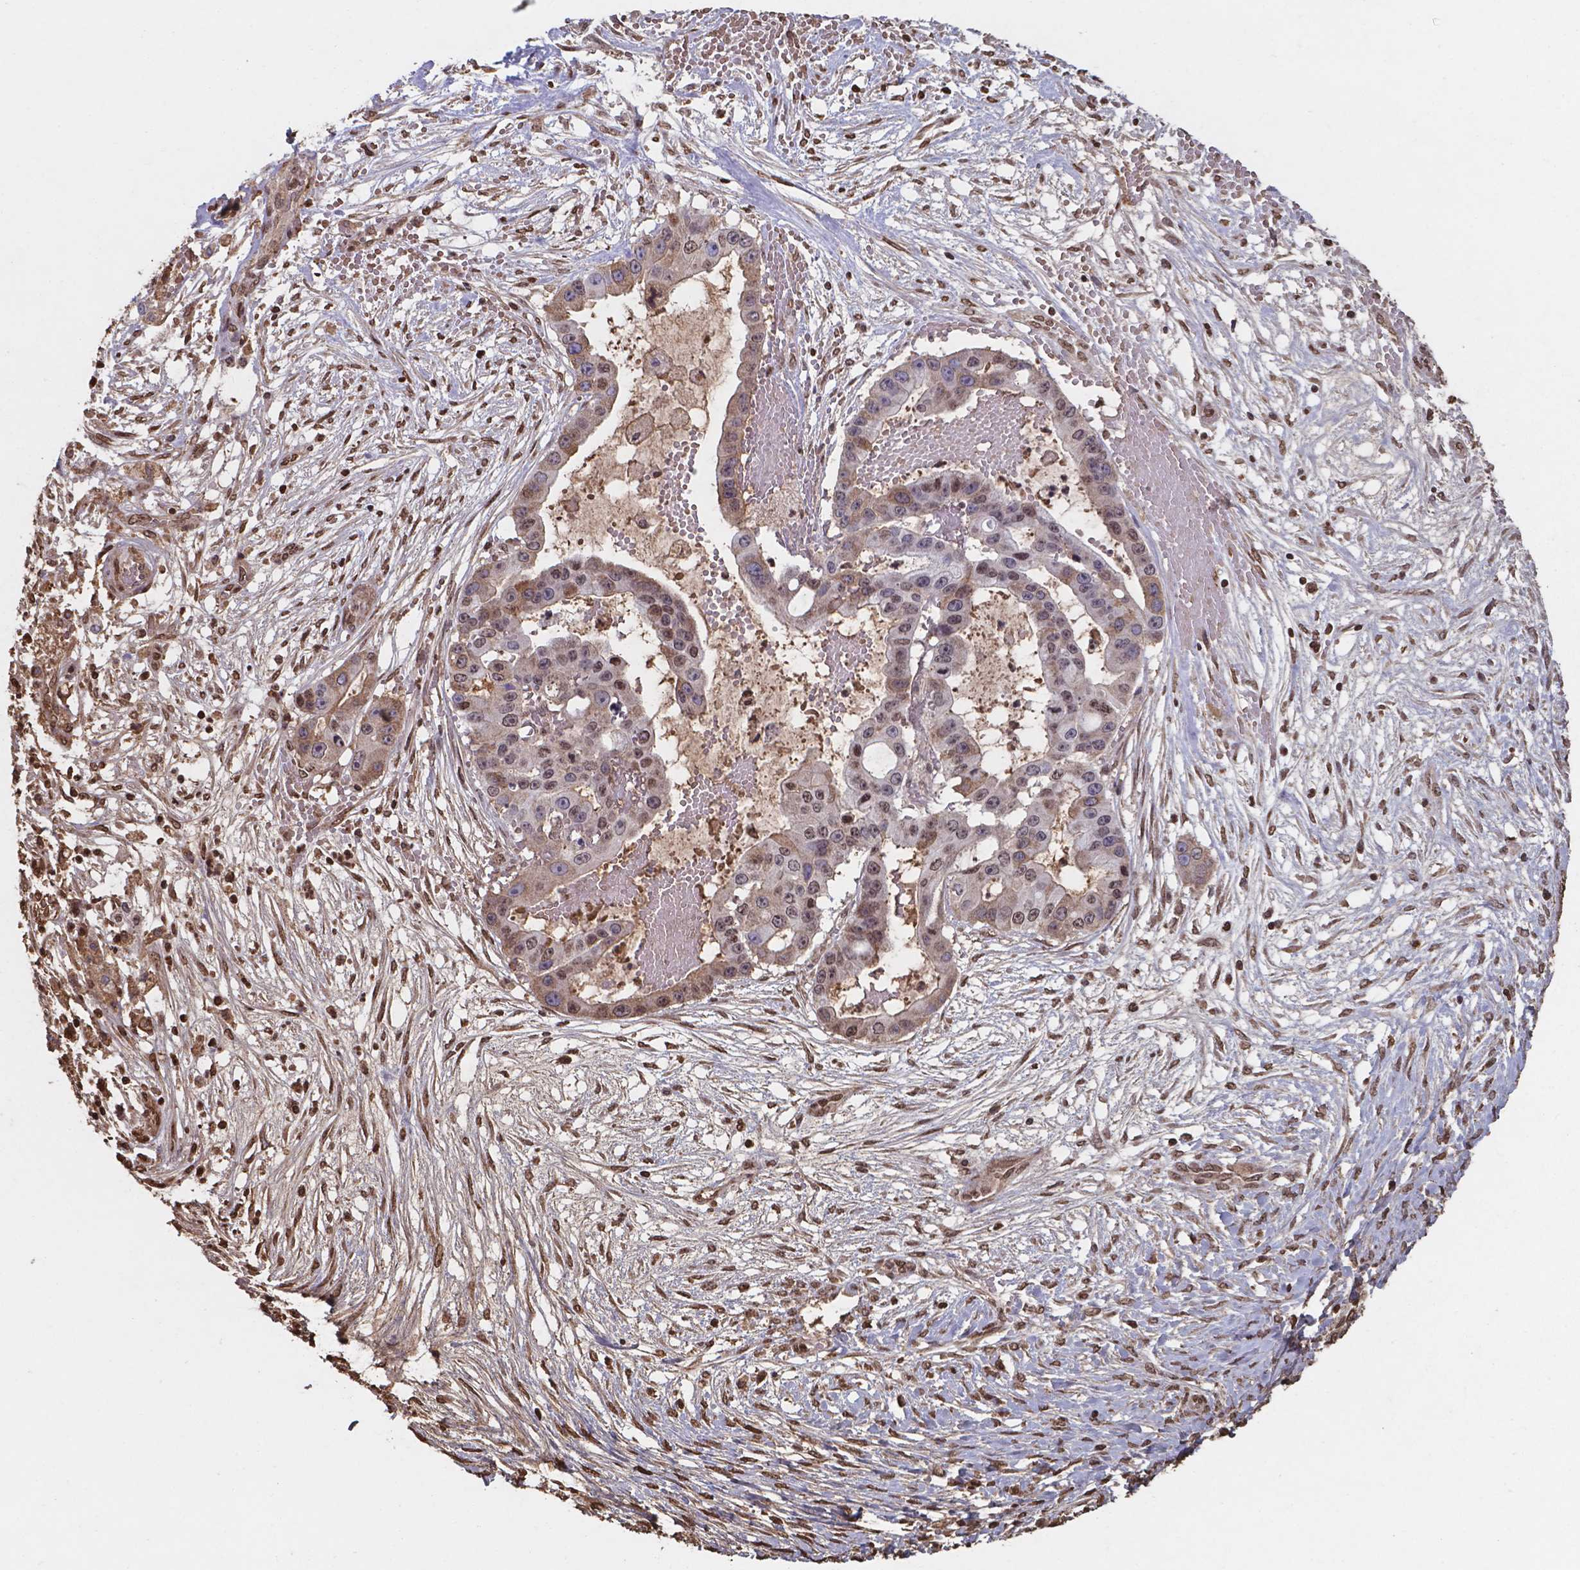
{"staining": {"intensity": "moderate", "quantity": ">75%", "location": "cytoplasmic/membranous,nuclear"}, "tissue": "ovarian cancer", "cell_type": "Tumor cells", "image_type": "cancer", "snomed": [{"axis": "morphology", "description": "Cystadenocarcinoma, serous, NOS"}, {"axis": "topography", "description": "Ovary"}], "caption": "Immunohistochemistry (IHC) photomicrograph of neoplastic tissue: human ovarian cancer (serous cystadenocarcinoma) stained using immunohistochemistry demonstrates medium levels of moderate protein expression localized specifically in the cytoplasmic/membranous and nuclear of tumor cells, appearing as a cytoplasmic/membranous and nuclear brown color.", "gene": "SERPINA1", "patient": {"sex": "female", "age": 56}}